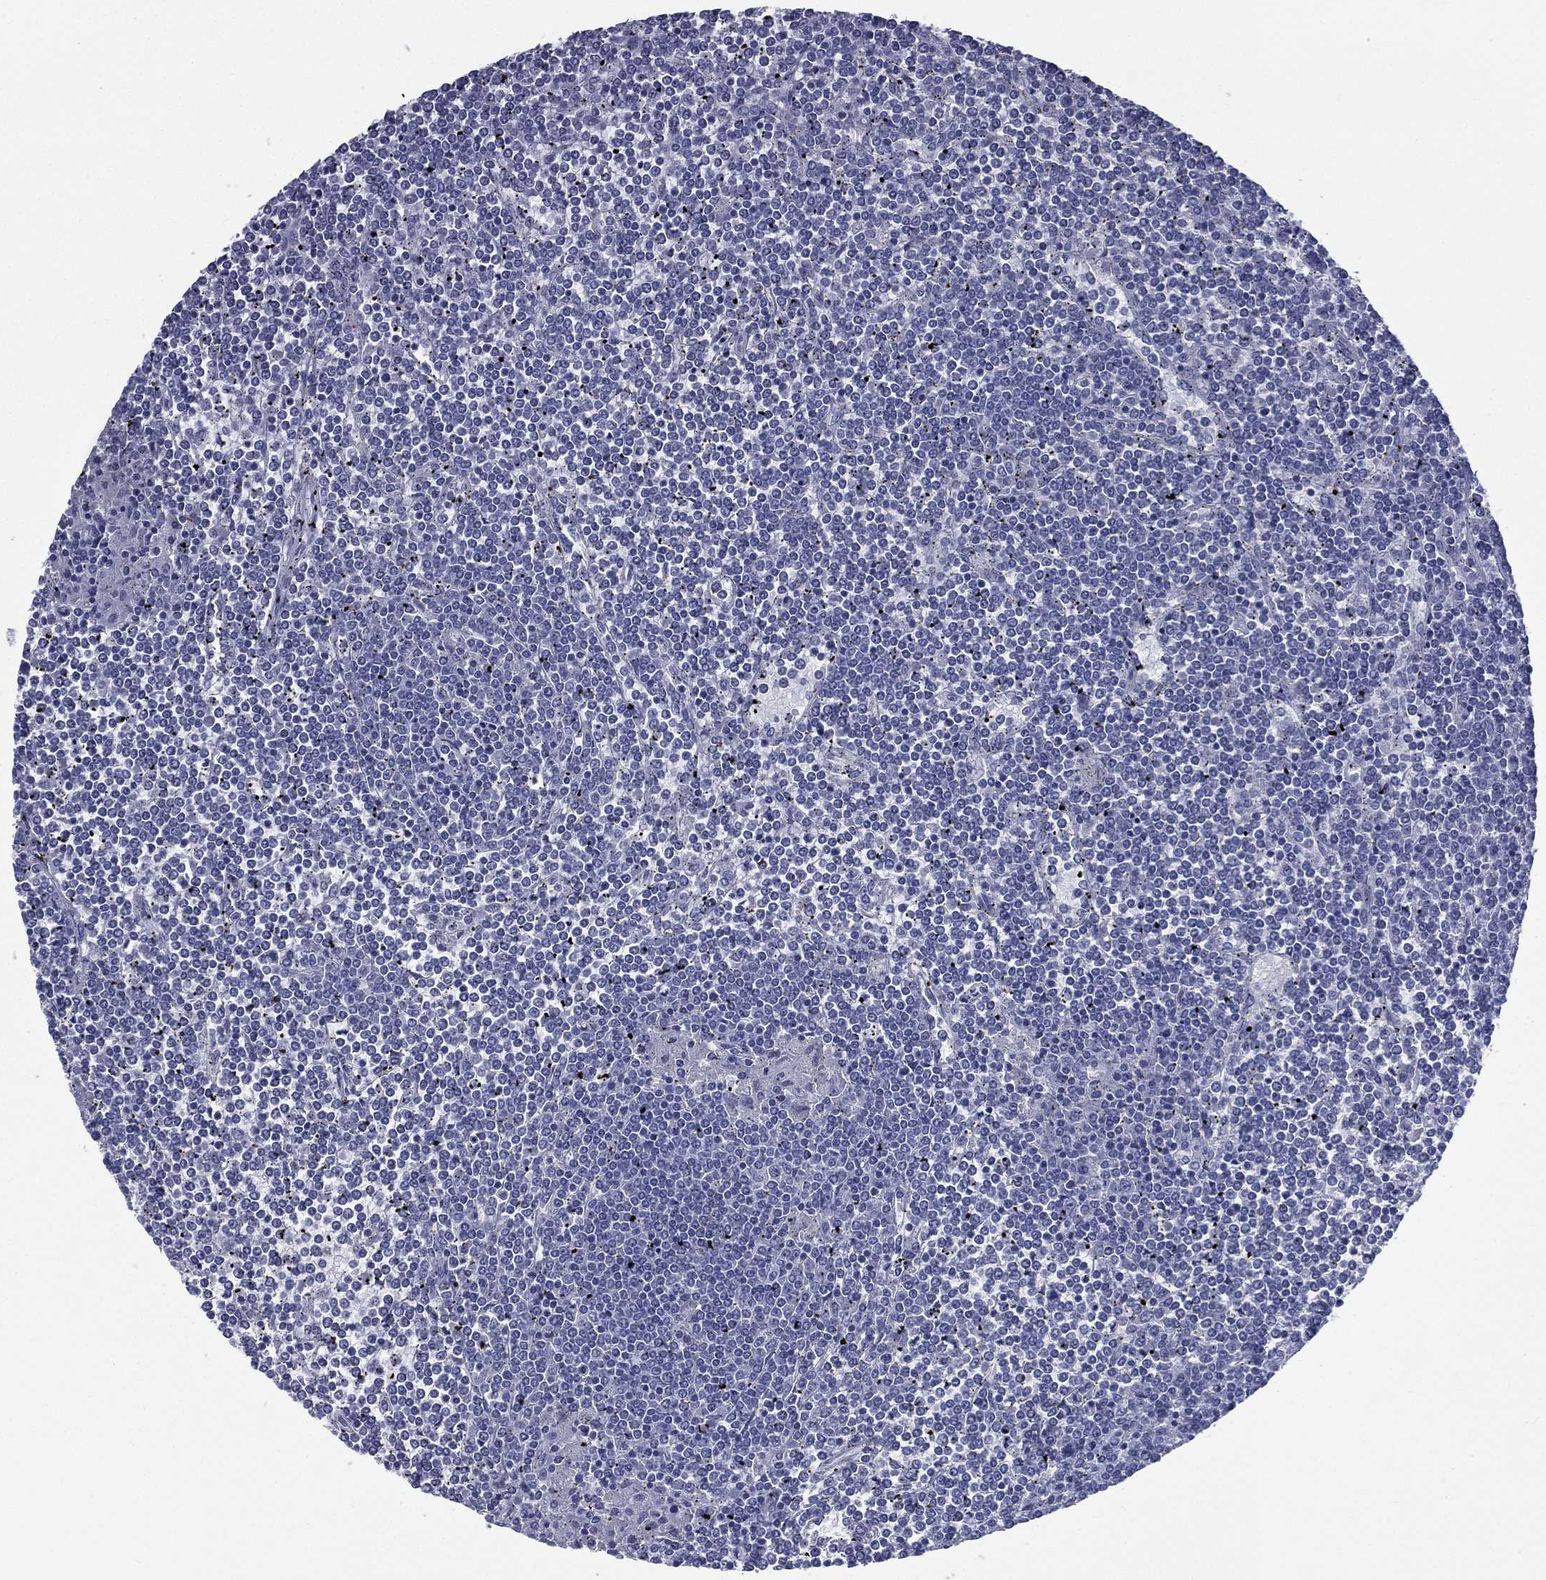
{"staining": {"intensity": "negative", "quantity": "none", "location": "none"}, "tissue": "lymphoma", "cell_type": "Tumor cells", "image_type": "cancer", "snomed": [{"axis": "morphology", "description": "Malignant lymphoma, non-Hodgkin's type, Low grade"}, {"axis": "topography", "description": "Spleen"}], "caption": "High power microscopy image of an IHC image of malignant lymphoma, non-Hodgkin's type (low-grade), revealing no significant staining in tumor cells.", "gene": "CES2", "patient": {"sex": "female", "age": 19}}